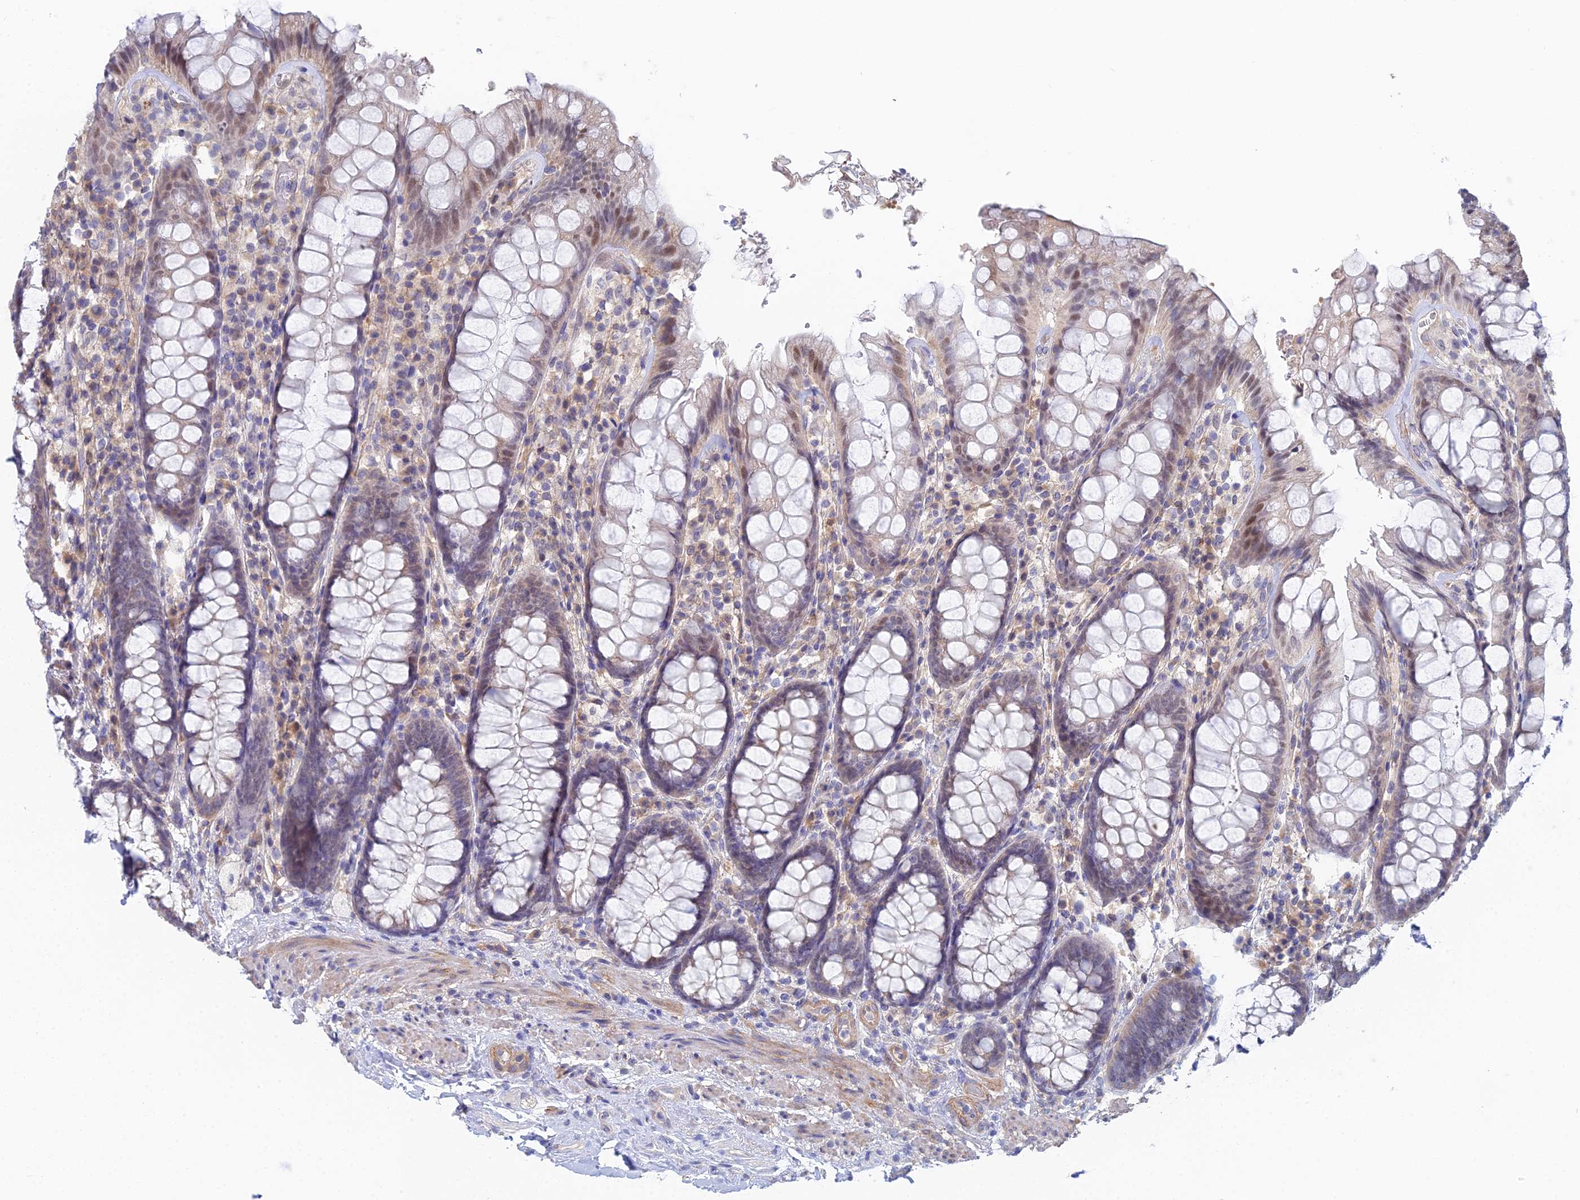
{"staining": {"intensity": "moderate", "quantity": "<25%", "location": "nuclear"}, "tissue": "rectum", "cell_type": "Glandular cells", "image_type": "normal", "snomed": [{"axis": "morphology", "description": "Normal tissue, NOS"}, {"axis": "topography", "description": "Rectum"}], "caption": "Rectum stained with a brown dye reveals moderate nuclear positive staining in about <25% of glandular cells.", "gene": "DNAH14", "patient": {"sex": "male", "age": 83}}